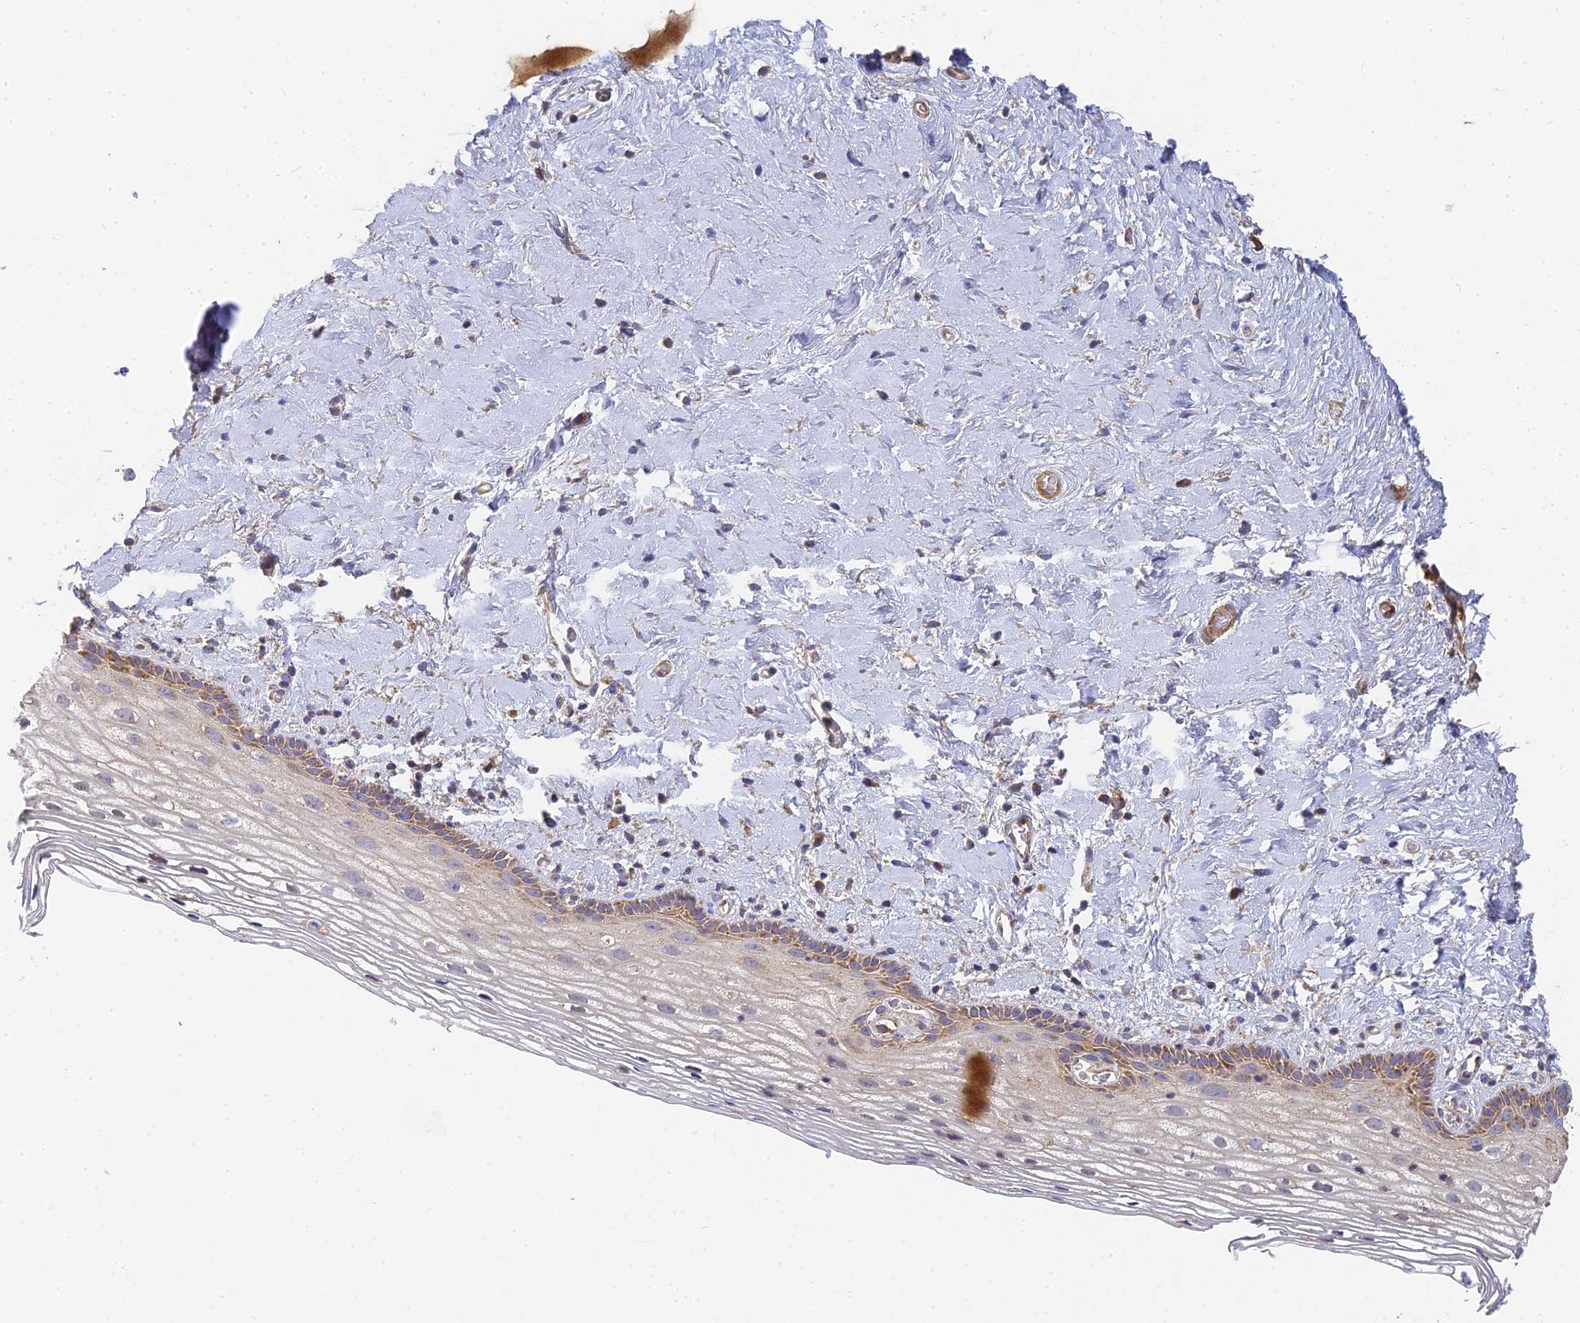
{"staining": {"intensity": "moderate", "quantity": "25%-75%", "location": "cytoplasmic/membranous"}, "tissue": "vagina", "cell_type": "Squamous epithelial cells", "image_type": "normal", "snomed": [{"axis": "morphology", "description": "Normal tissue, NOS"}, {"axis": "morphology", "description": "Adenocarcinoma, NOS"}, {"axis": "topography", "description": "Rectum"}, {"axis": "topography", "description": "Vagina"}], "caption": "High-magnification brightfield microscopy of unremarkable vagina stained with DAB (3,3'-diaminobenzidine) (brown) and counterstained with hematoxylin (blue). squamous epithelial cells exhibit moderate cytoplasmic/membranous expression is appreciated in approximately25%-75% of cells.", "gene": "MRPL15", "patient": {"sex": "female", "age": 71}}